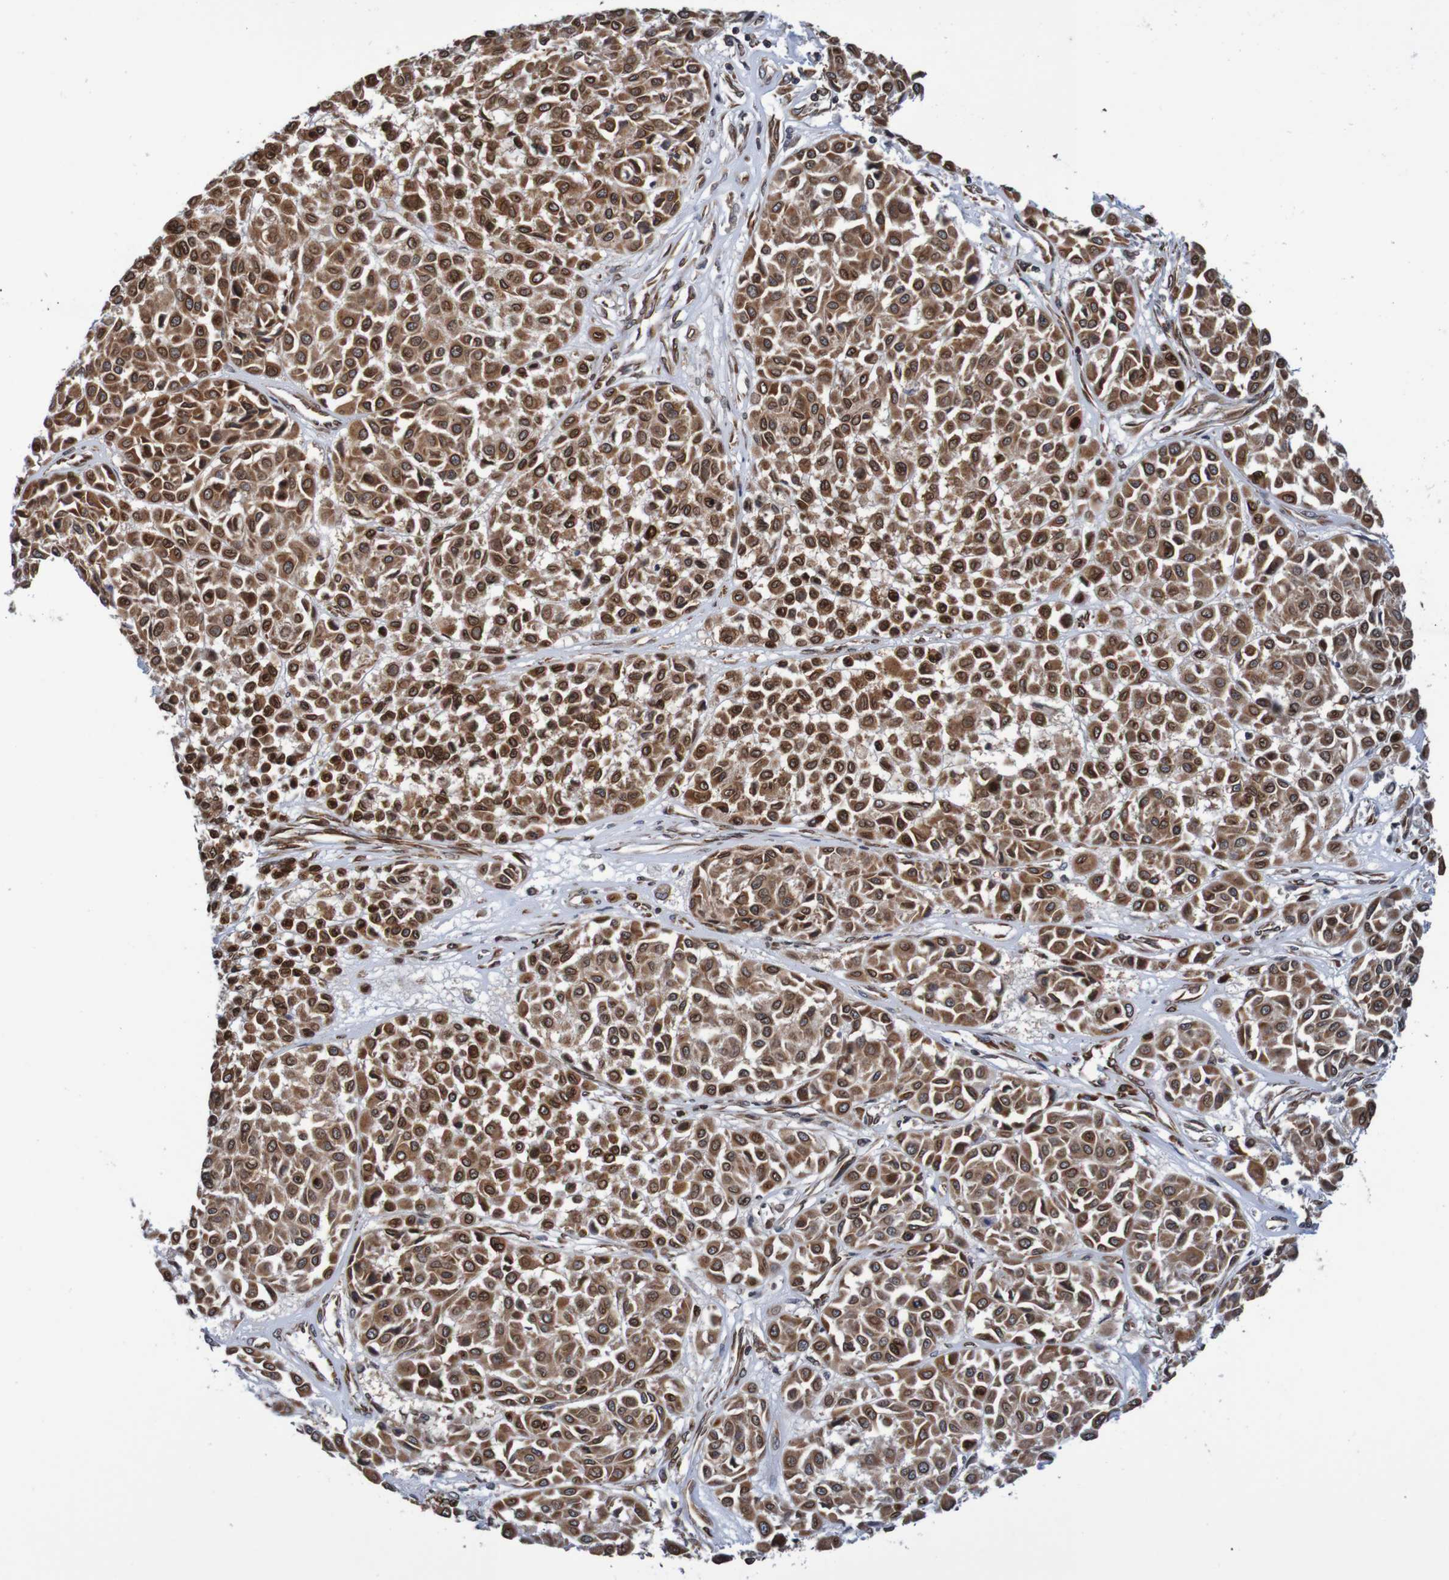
{"staining": {"intensity": "strong", "quantity": ">75%", "location": "cytoplasmic/membranous,nuclear"}, "tissue": "melanoma", "cell_type": "Tumor cells", "image_type": "cancer", "snomed": [{"axis": "morphology", "description": "Malignant melanoma, Metastatic site"}, {"axis": "topography", "description": "Soft tissue"}], "caption": "This micrograph shows melanoma stained with immunohistochemistry (IHC) to label a protein in brown. The cytoplasmic/membranous and nuclear of tumor cells show strong positivity for the protein. Nuclei are counter-stained blue.", "gene": "TMEM109", "patient": {"sex": "male", "age": 41}}